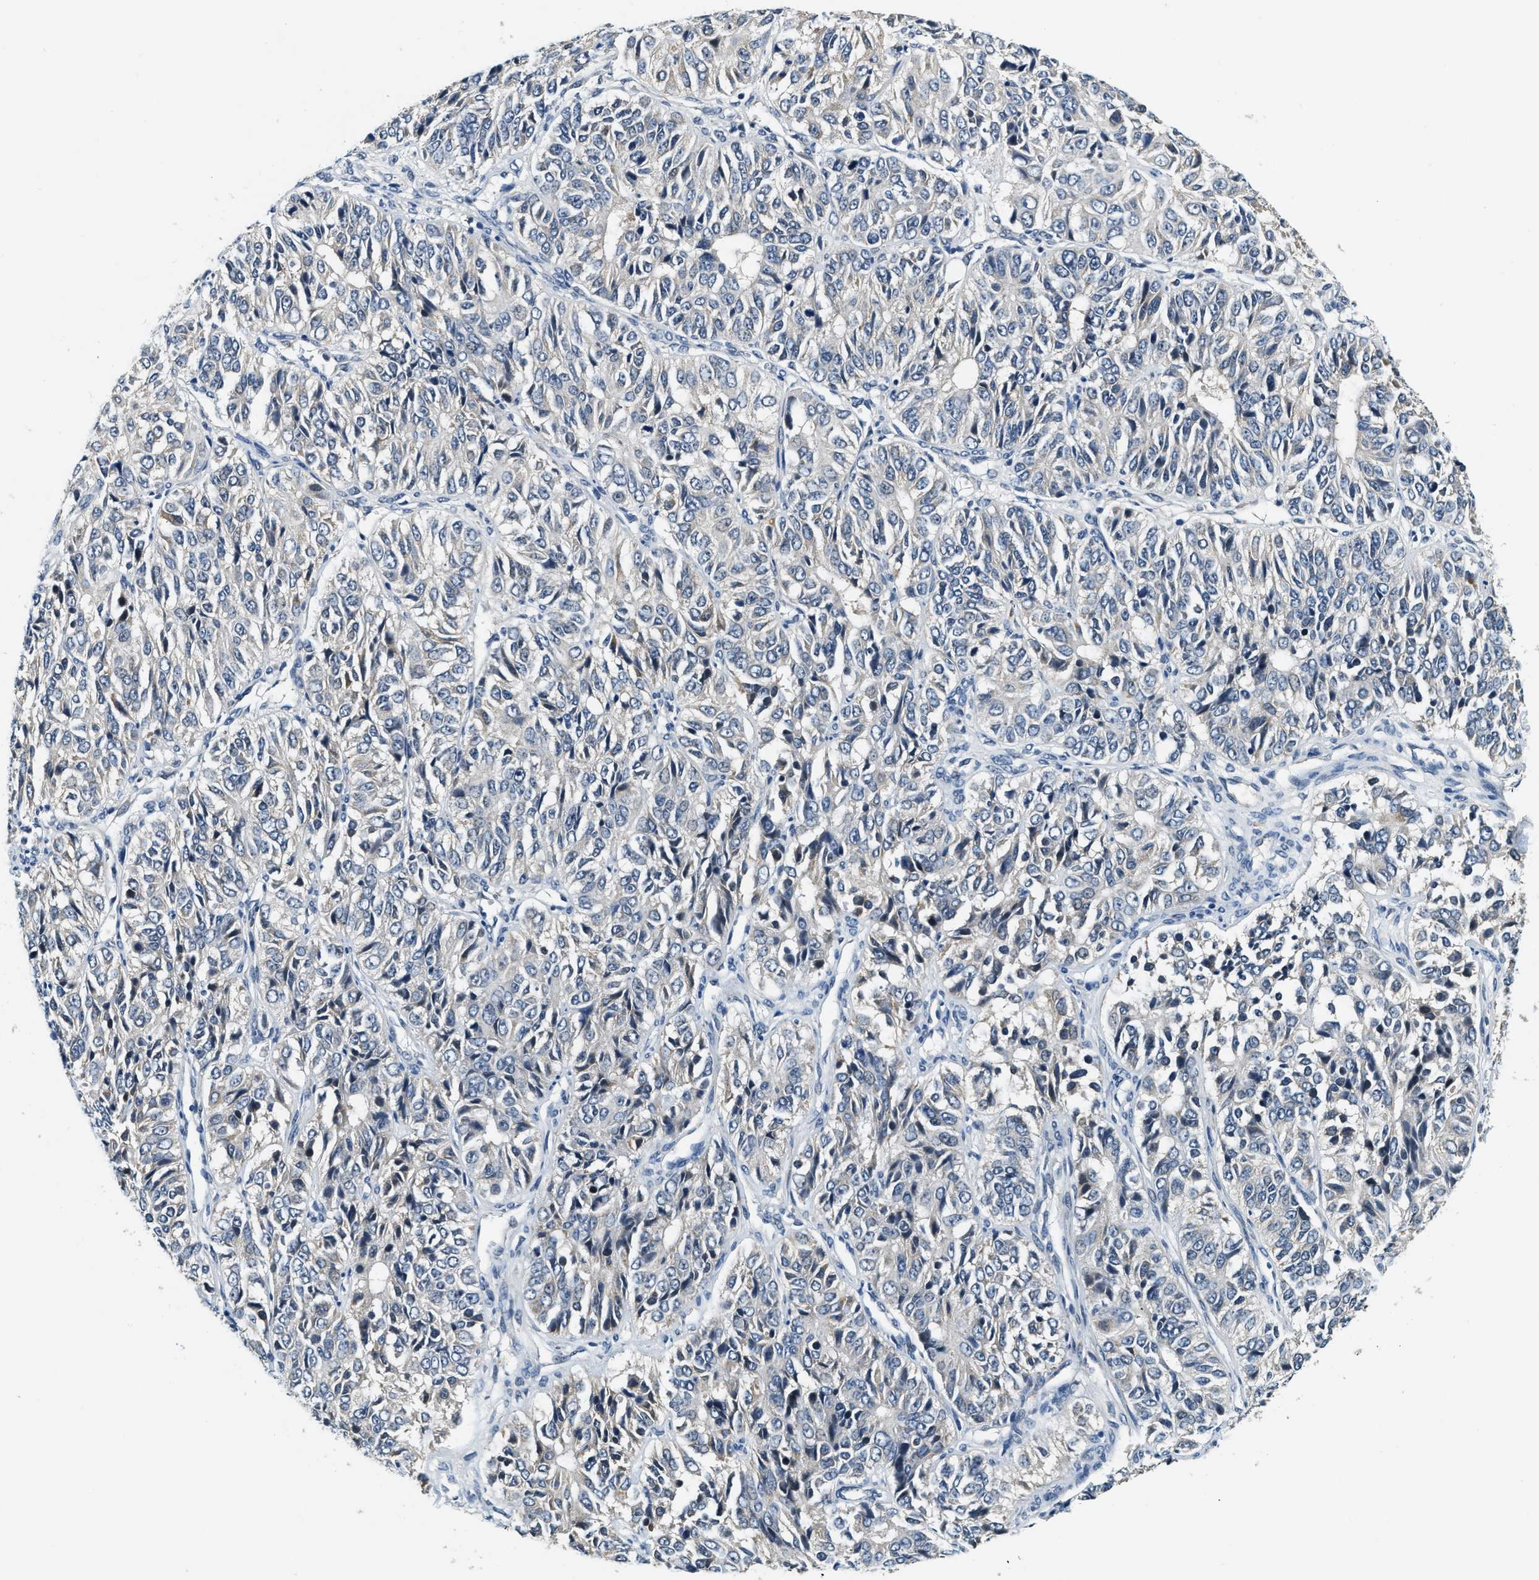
{"staining": {"intensity": "negative", "quantity": "none", "location": "none"}, "tissue": "ovarian cancer", "cell_type": "Tumor cells", "image_type": "cancer", "snomed": [{"axis": "morphology", "description": "Carcinoma, endometroid"}, {"axis": "topography", "description": "Ovary"}], "caption": "Immunohistochemical staining of human ovarian cancer (endometroid carcinoma) demonstrates no significant staining in tumor cells.", "gene": "YAE1", "patient": {"sex": "female", "age": 51}}